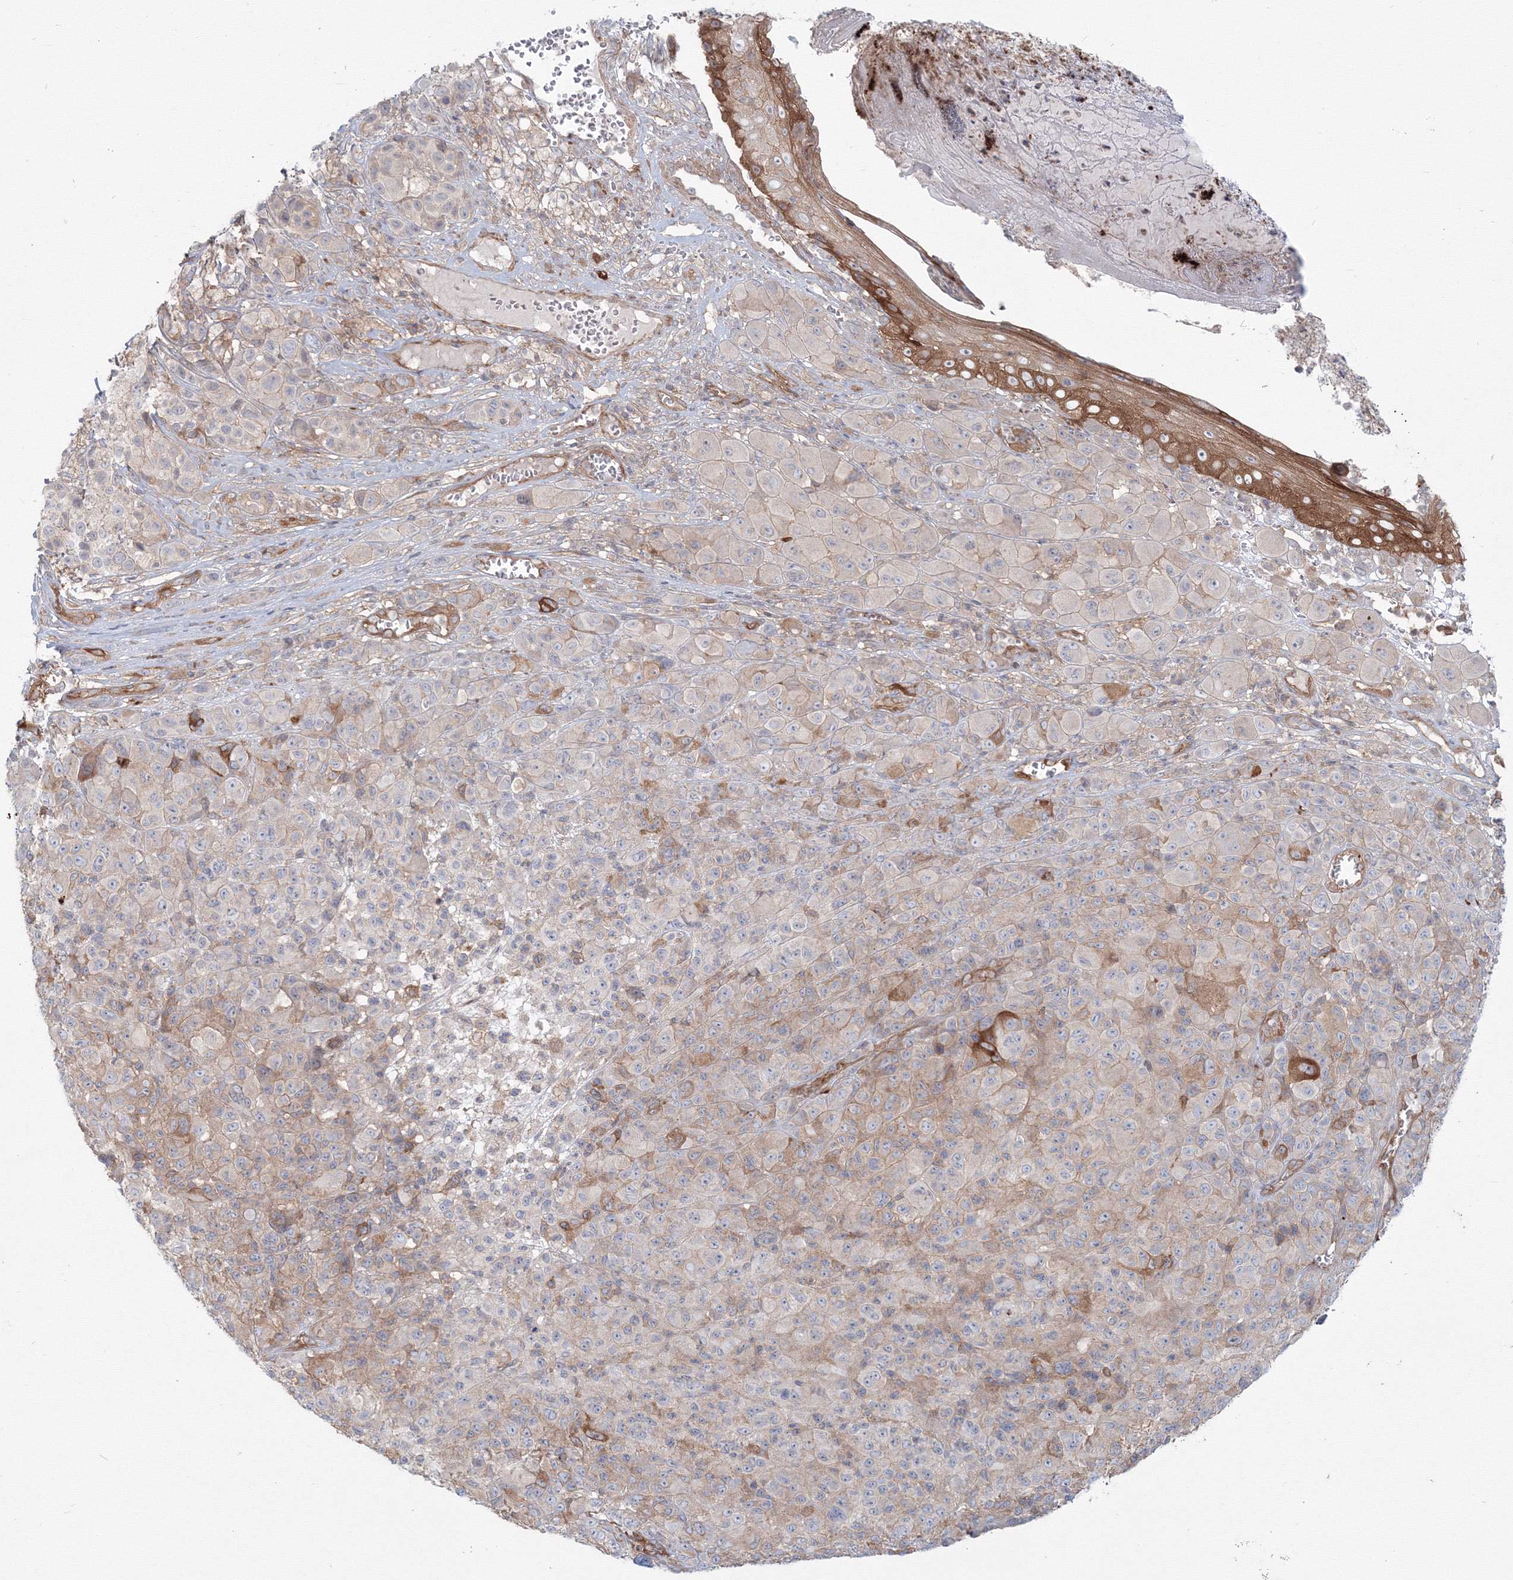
{"staining": {"intensity": "moderate", "quantity": "<25%", "location": "cytoplasmic/membranous"}, "tissue": "melanoma", "cell_type": "Tumor cells", "image_type": "cancer", "snomed": [{"axis": "morphology", "description": "Malignant melanoma, NOS"}, {"axis": "topography", "description": "Skin of trunk"}], "caption": "Protein staining of melanoma tissue exhibits moderate cytoplasmic/membranous staining in about <25% of tumor cells.", "gene": "SH3PXD2A", "patient": {"sex": "male", "age": 71}}